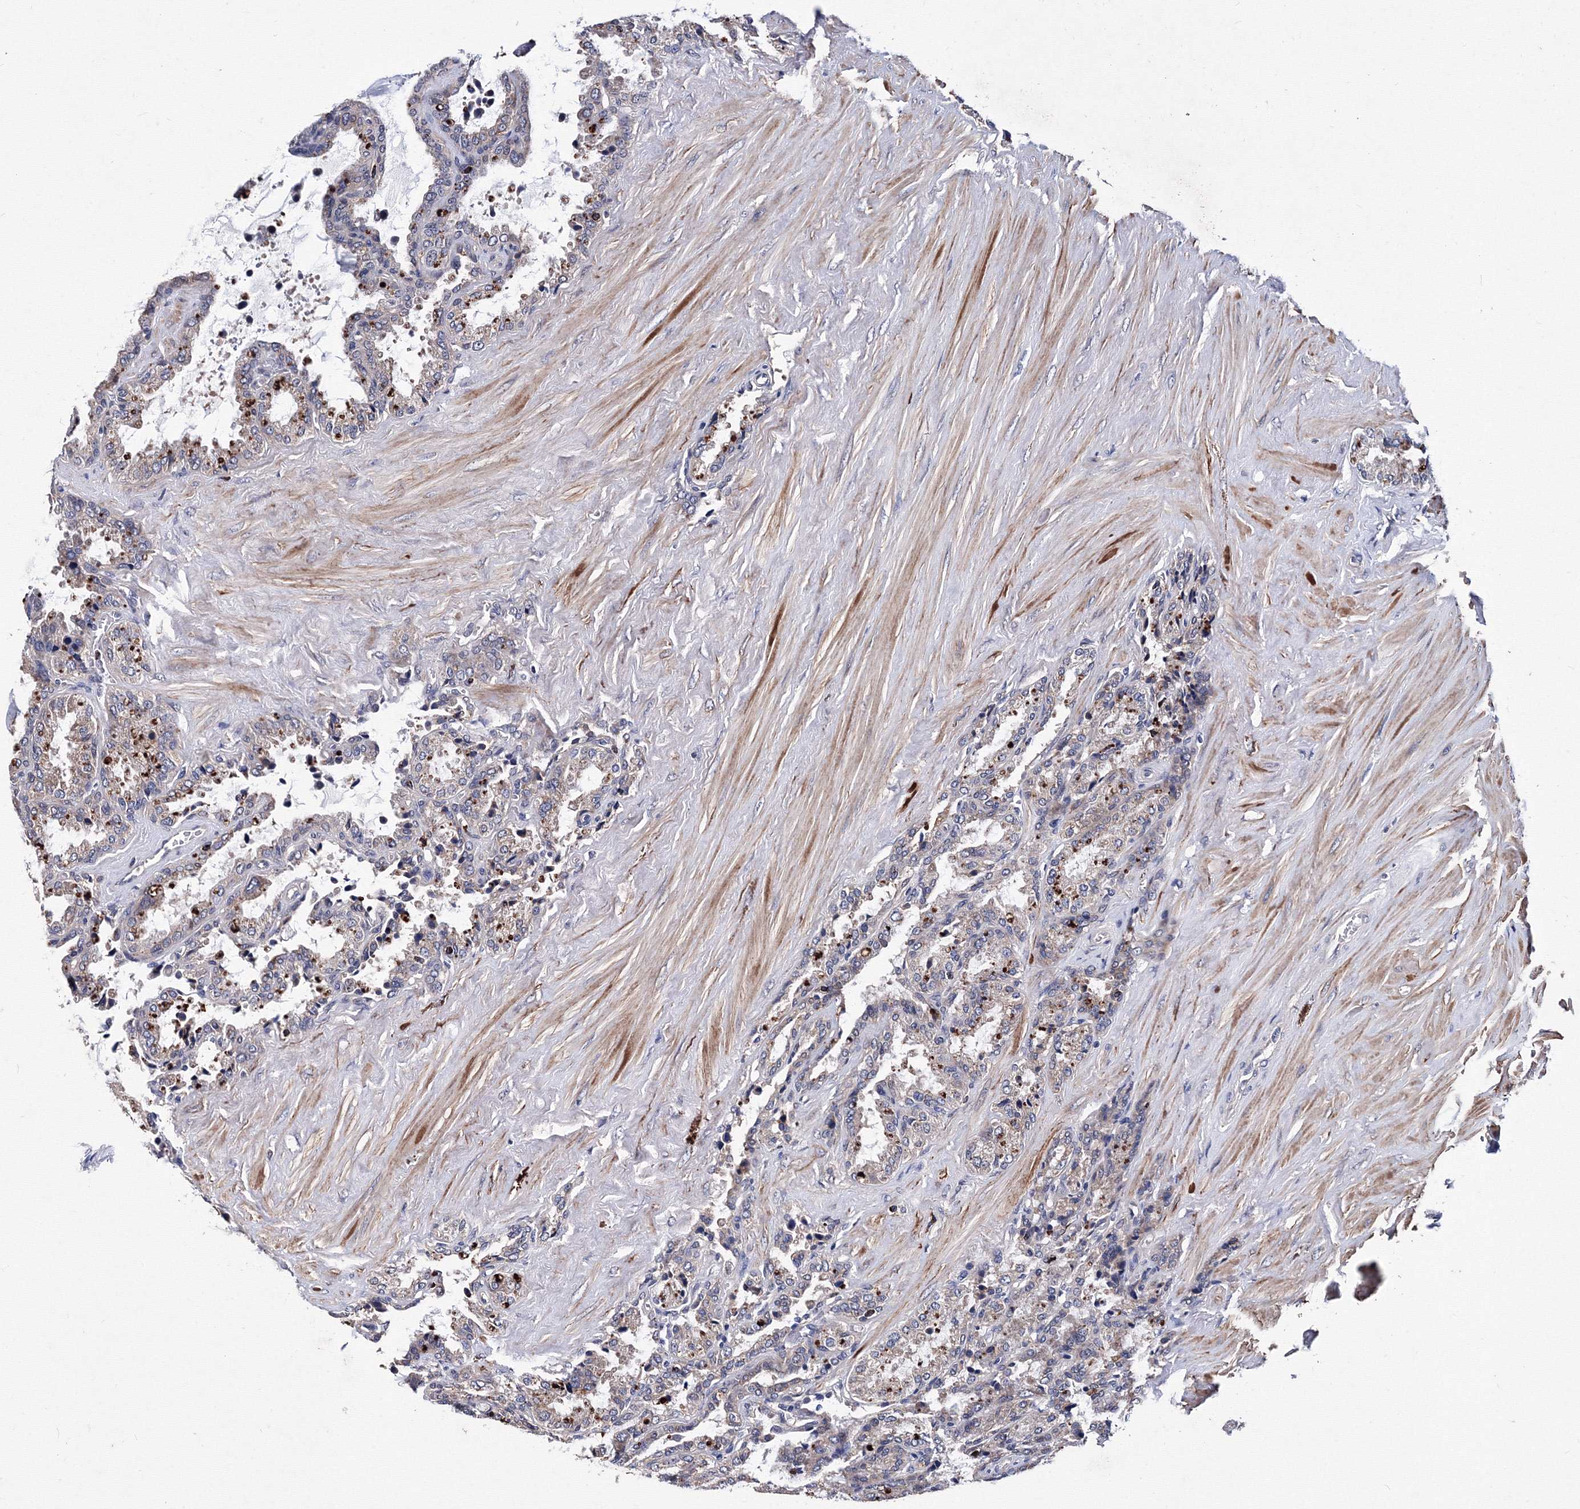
{"staining": {"intensity": "weak", "quantity": "<25%", "location": "cytoplasmic/membranous"}, "tissue": "seminal vesicle", "cell_type": "Glandular cells", "image_type": "normal", "snomed": [{"axis": "morphology", "description": "Normal tissue, NOS"}, {"axis": "topography", "description": "Seminal veicle"}], "caption": "This is an IHC photomicrograph of normal human seminal vesicle. There is no staining in glandular cells.", "gene": "PHYKPL", "patient": {"sex": "male", "age": 46}}